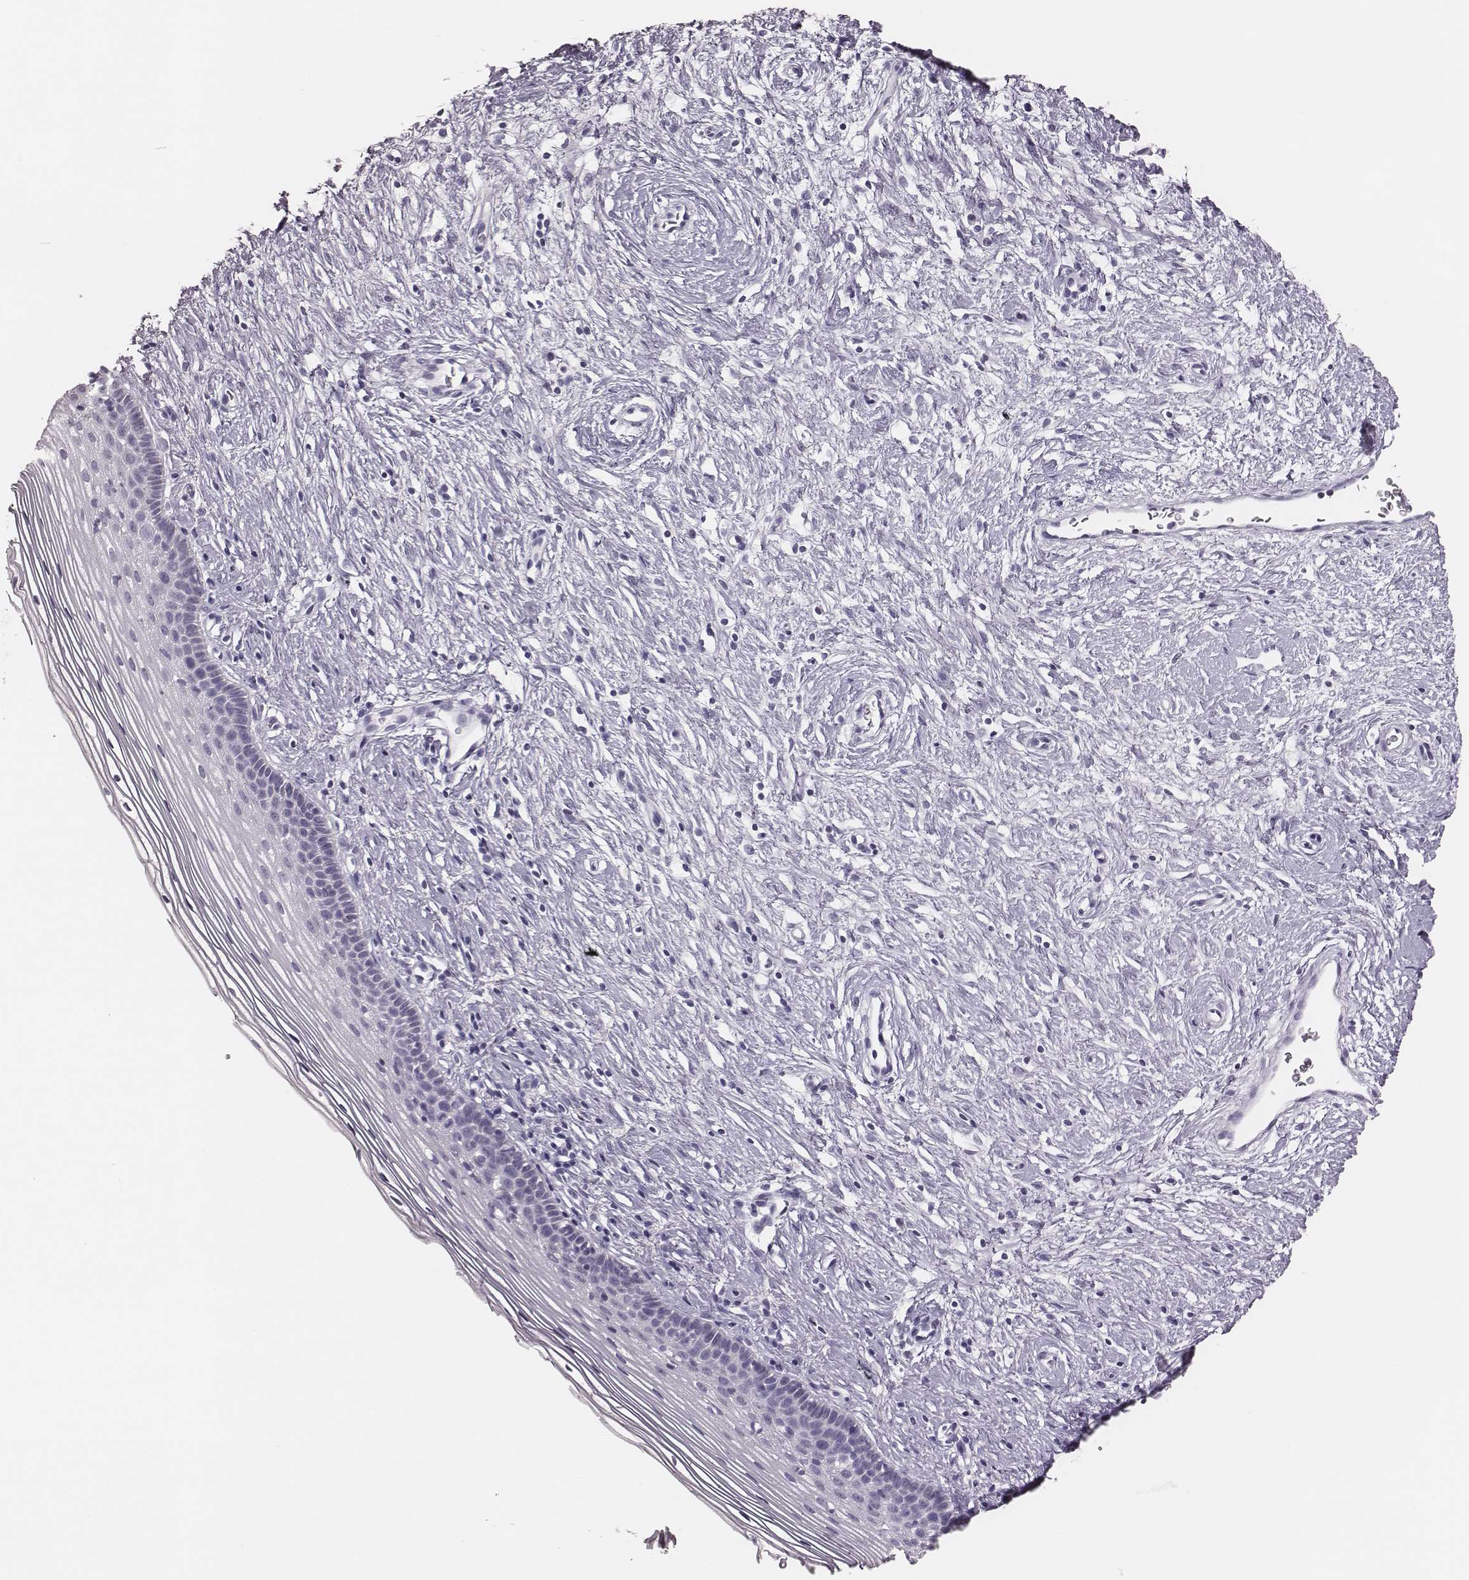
{"staining": {"intensity": "negative", "quantity": "none", "location": "none"}, "tissue": "cervix", "cell_type": "Glandular cells", "image_type": "normal", "snomed": [{"axis": "morphology", "description": "Normal tissue, NOS"}, {"axis": "topography", "description": "Cervix"}], "caption": "The image exhibits no significant positivity in glandular cells of cervix. (DAB (3,3'-diaminobenzidine) immunohistochemistry, high magnification).", "gene": "H1", "patient": {"sex": "female", "age": 39}}